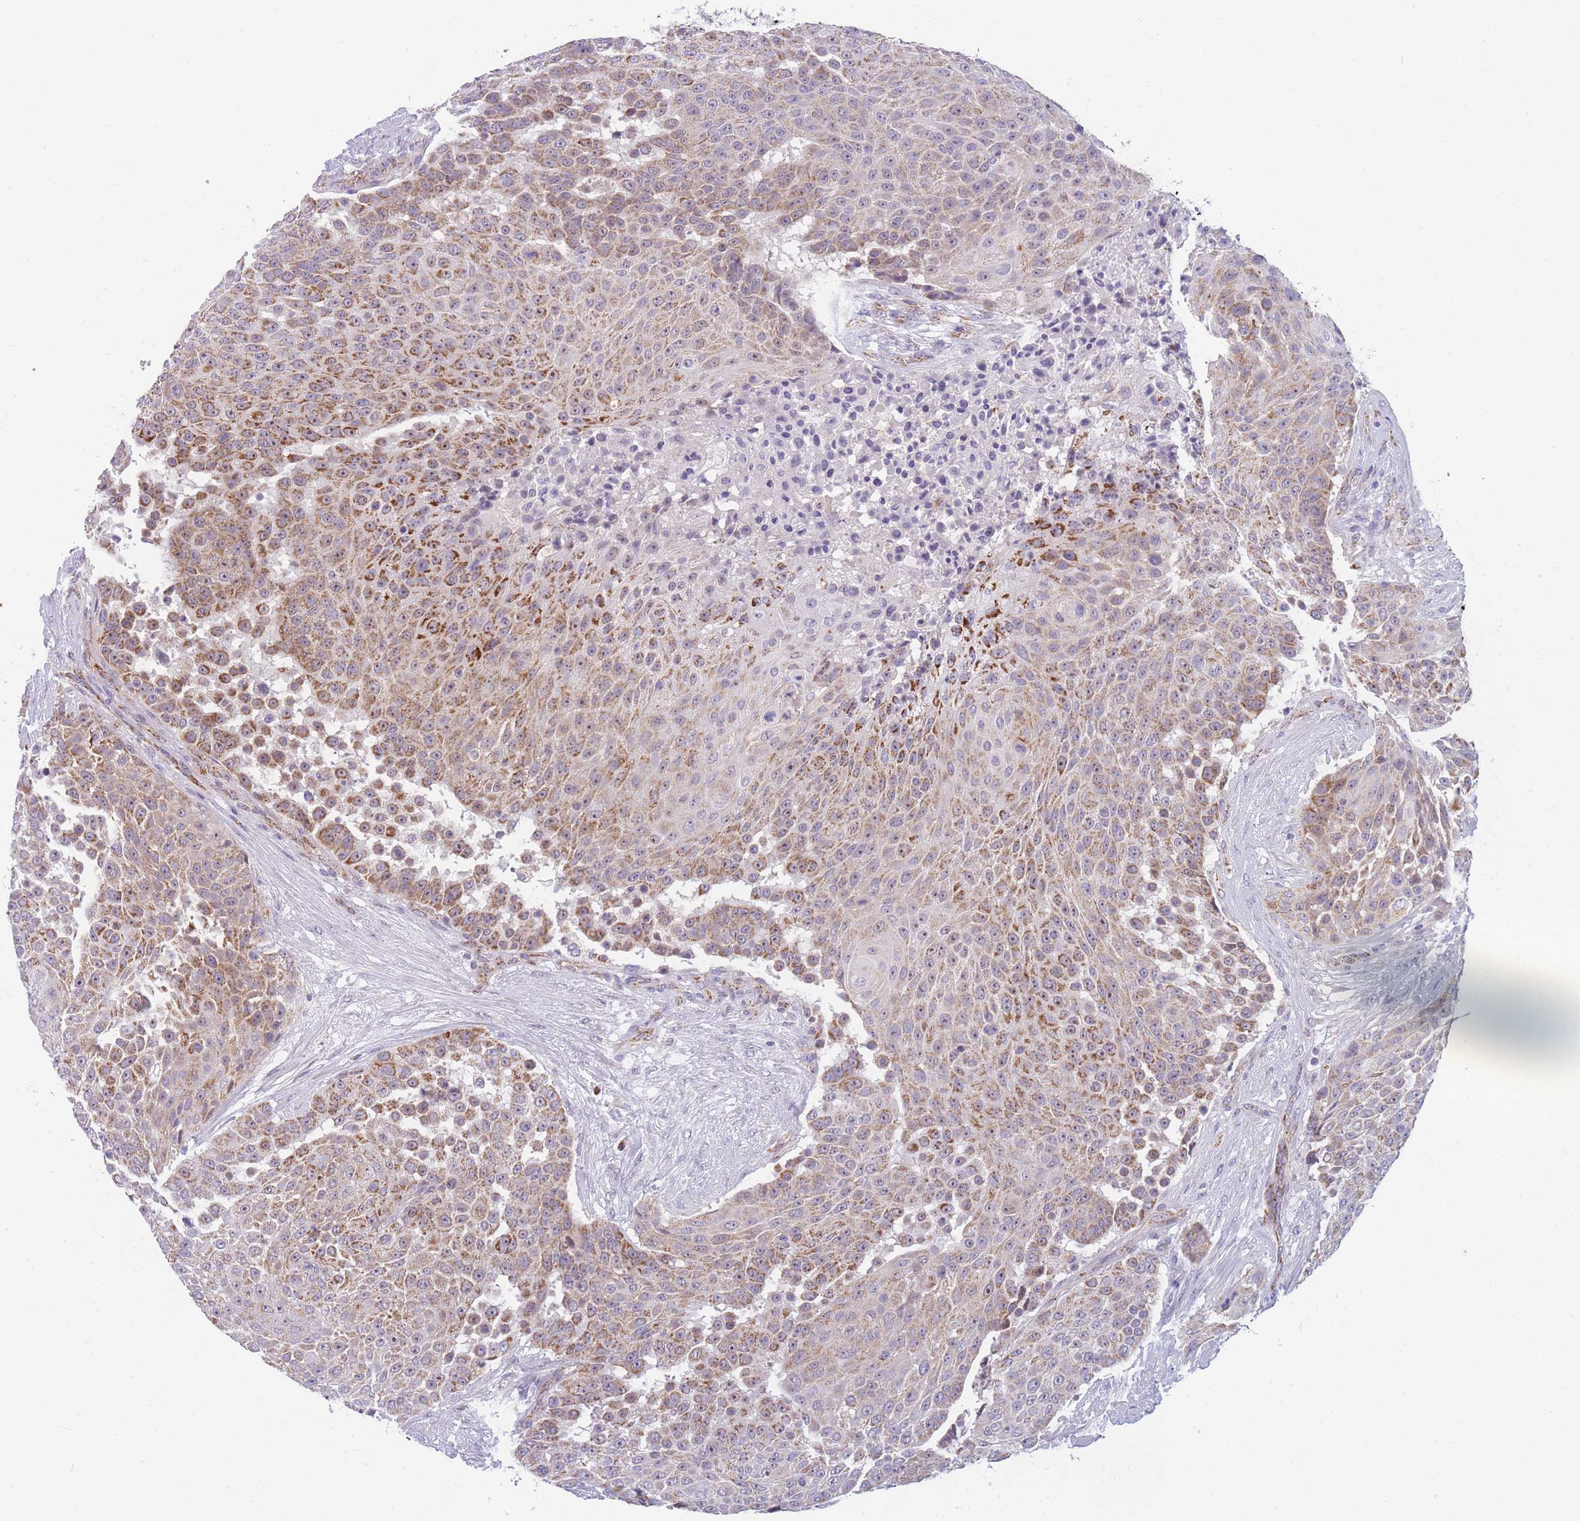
{"staining": {"intensity": "moderate", "quantity": "25%-75%", "location": "cytoplasmic/membranous"}, "tissue": "urothelial cancer", "cell_type": "Tumor cells", "image_type": "cancer", "snomed": [{"axis": "morphology", "description": "Urothelial carcinoma, High grade"}, {"axis": "topography", "description": "Urinary bladder"}], "caption": "The histopathology image demonstrates staining of urothelial cancer, revealing moderate cytoplasmic/membranous protein positivity (brown color) within tumor cells. The staining was performed using DAB, with brown indicating positive protein expression. Nuclei are stained blue with hematoxylin.", "gene": "DDX49", "patient": {"sex": "female", "age": 63}}